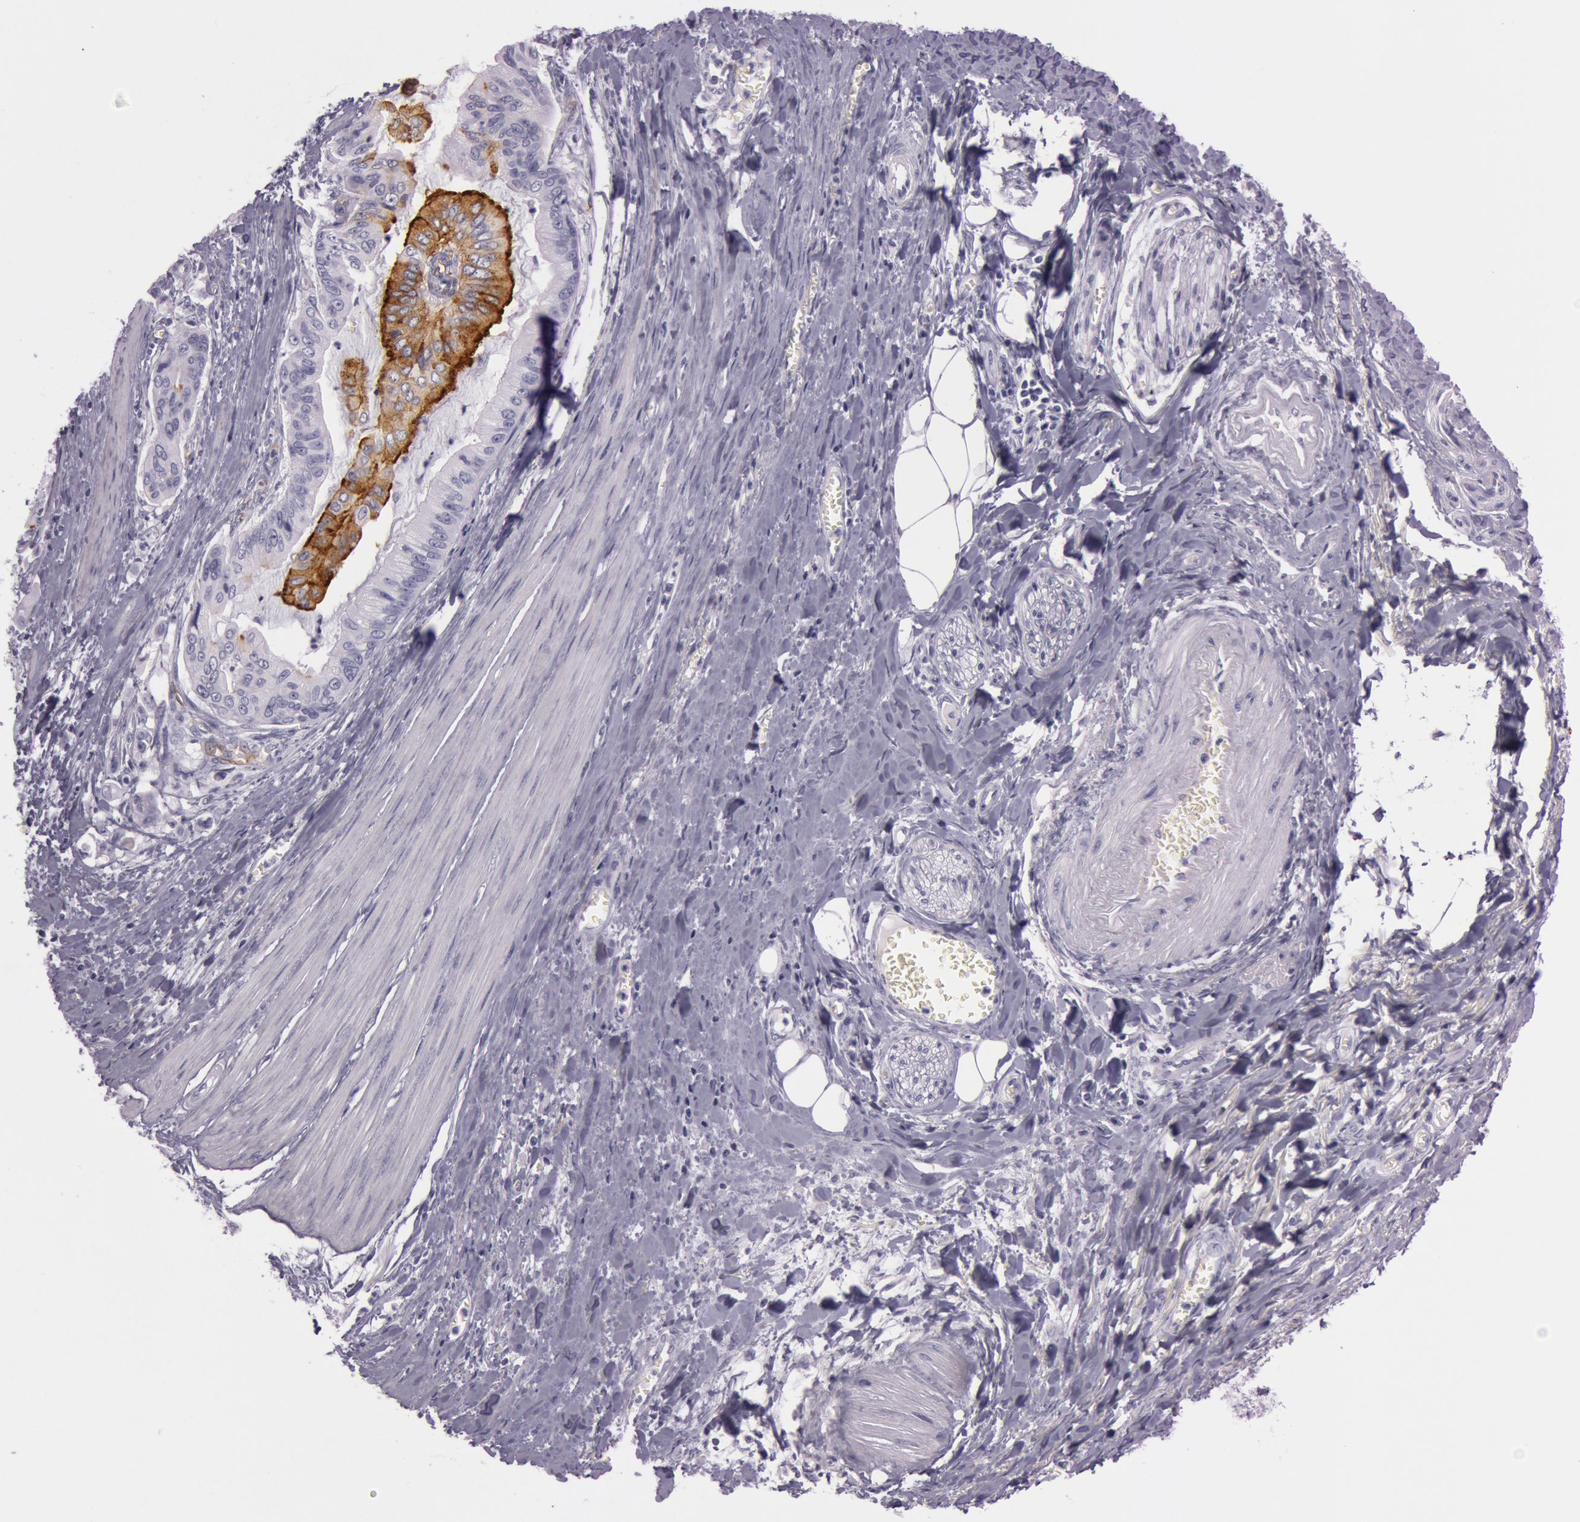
{"staining": {"intensity": "negative", "quantity": "none", "location": "none"}, "tissue": "stomach cancer", "cell_type": "Tumor cells", "image_type": "cancer", "snomed": [{"axis": "morphology", "description": "Adenocarcinoma, NOS"}, {"axis": "topography", "description": "Stomach, upper"}], "caption": "Image shows no protein staining in tumor cells of stomach cancer (adenocarcinoma) tissue. Brightfield microscopy of IHC stained with DAB (brown) and hematoxylin (blue), captured at high magnification.", "gene": "FOLH1", "patient": {"sex": "male", "age": 80}}